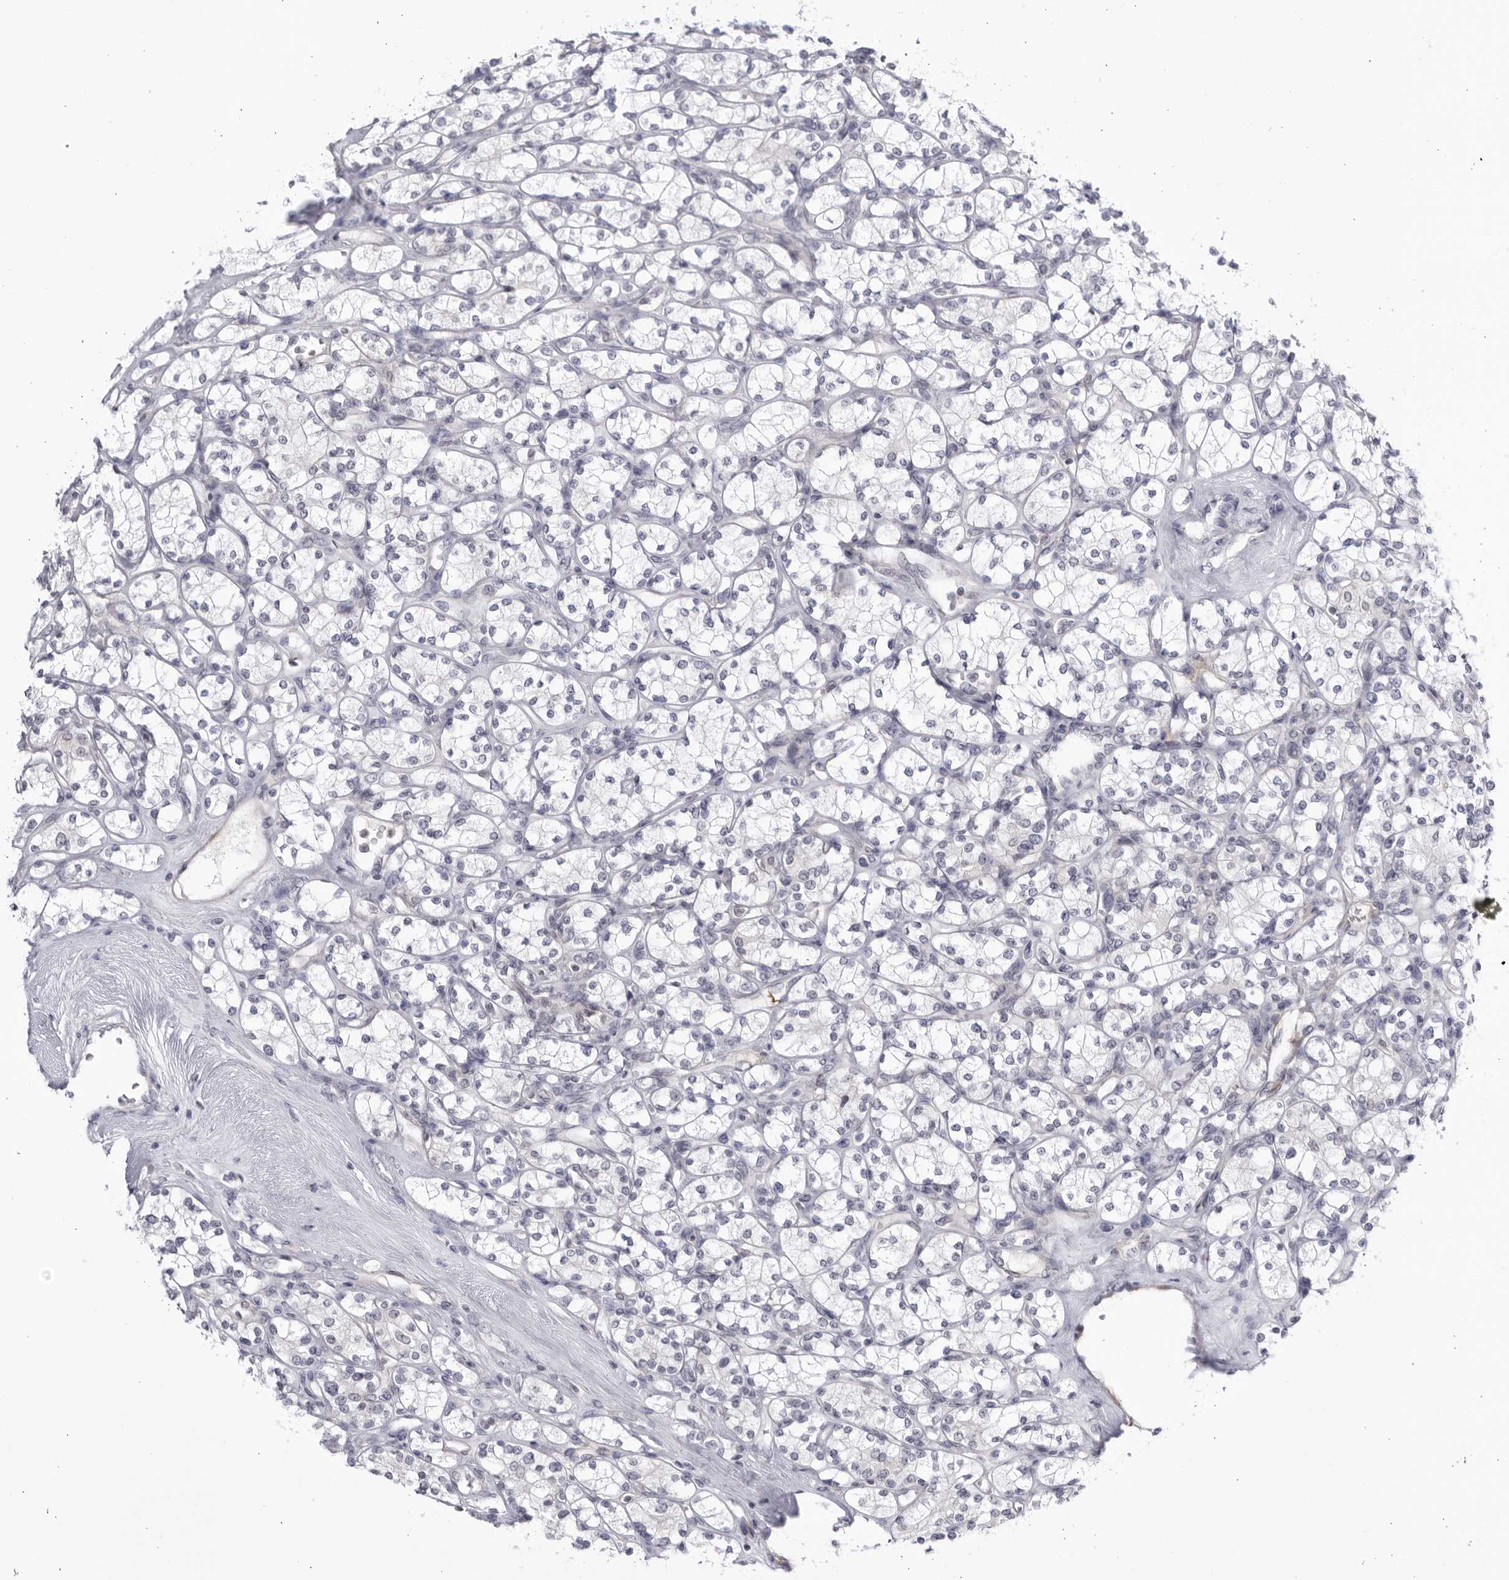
{"staining": {"intensity": "negative", "quantity": "none", "location": "none"}, "tissue": "renal cancer", "cell_type": "Tumor cells", "image_type": "cancer", "snomed": [{"axis": "morphology", "description": "Adenocarcinoma, NOS"}, {"axis": "topography", "description": "Kidney"}], "caption": "Protein analysis of renal adenocarcinoma shows no significant positivity in tumor cells.", "gene": "CNBD1", "patient": {"sex": "male", "age": 77}}